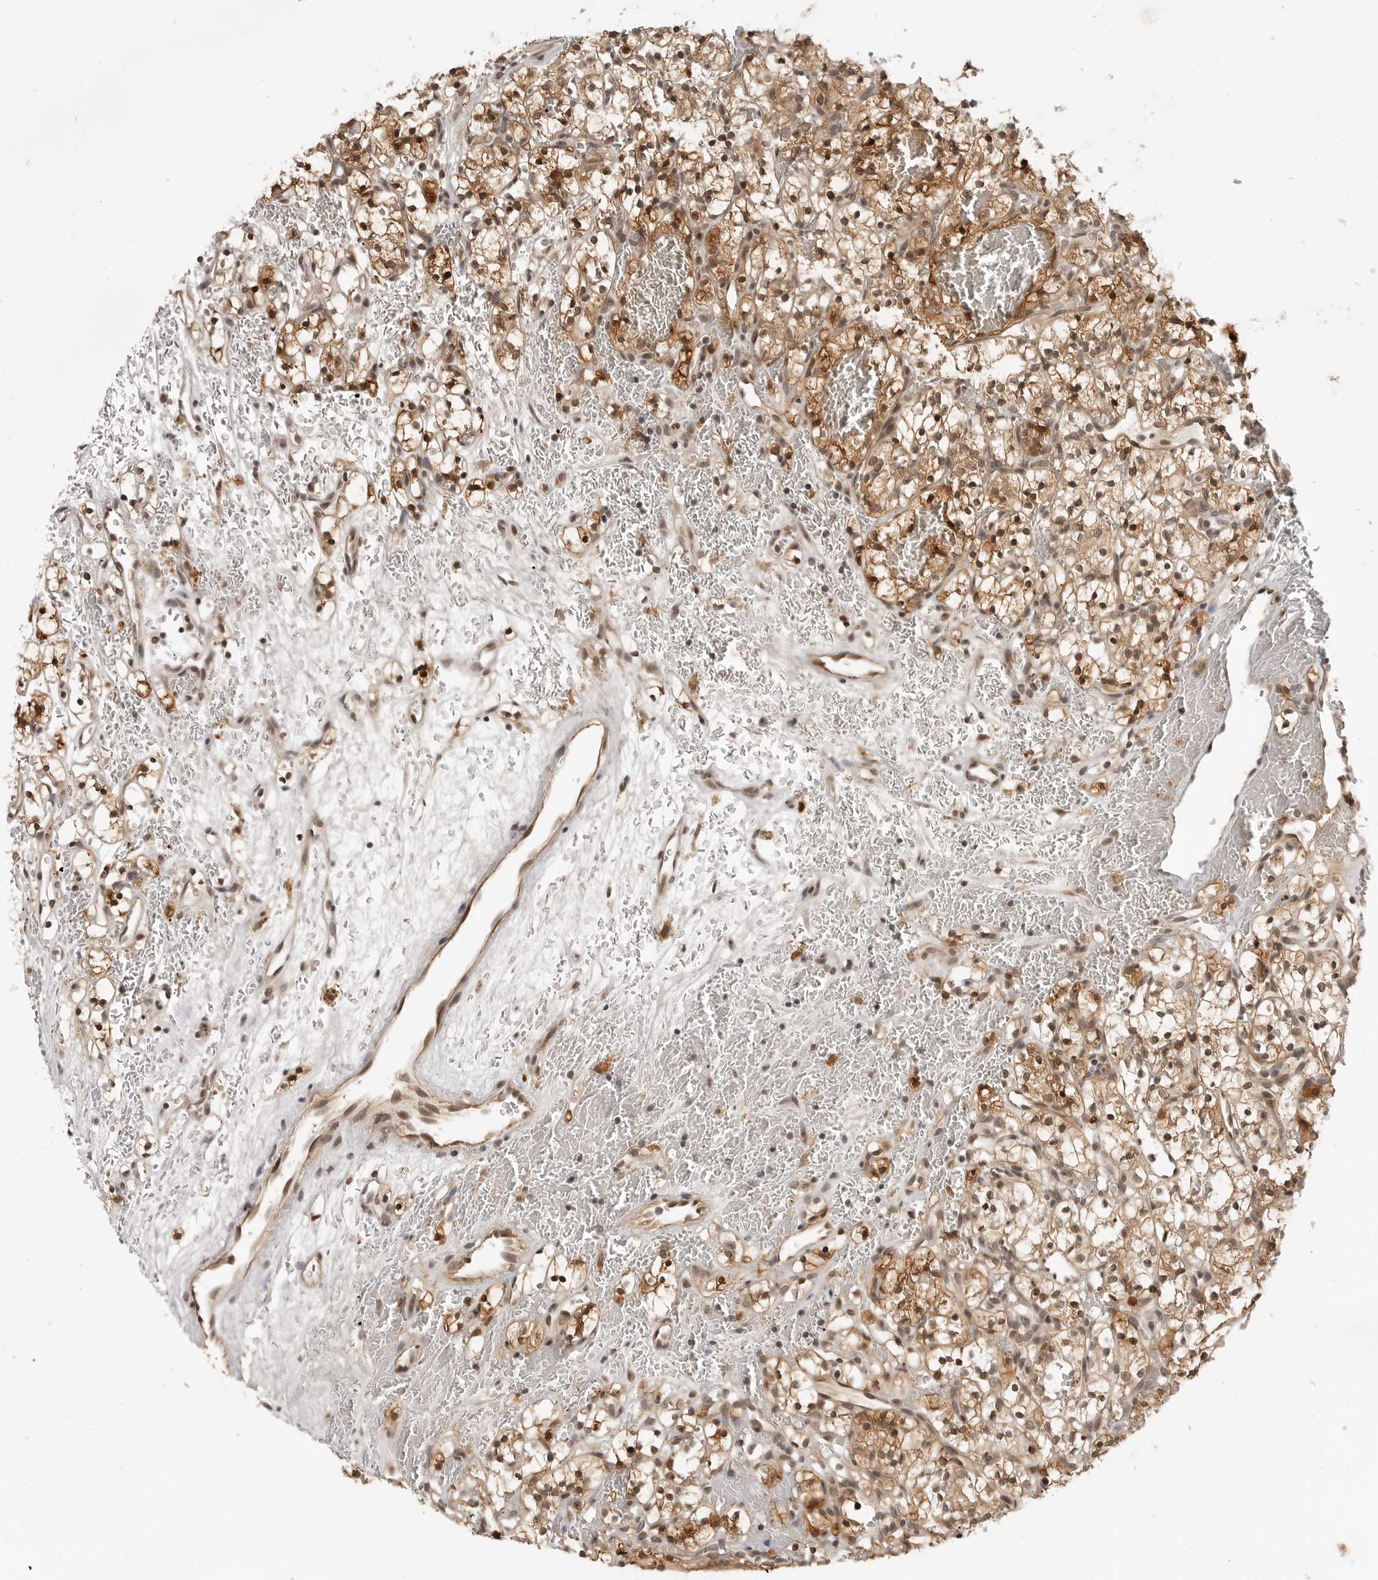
{"staining": {"intensity": "moderate", "quantity": ">75%", "location": "cytoplasmic/membranous,nuclear"}, "tissue": "renal cancer", "cell_type": "Tumor cells", "image_type": "cancer", "snomed": [{"axis": "morphology", "description": "Adenocarcinoma, NOS"}, {"axis": "topography", "description": "Kidney"}], "caption": "A brown stain highlights moderate cytoplasmic/membranous and nuclear positivity of a protein in human renal cancer (adenocarcinoma) tumor cells. The protein is shown in brown color, while the nuclei are stained blue.", "gene": "PEG3", "patient": {"sex": "female", "age": 57}}